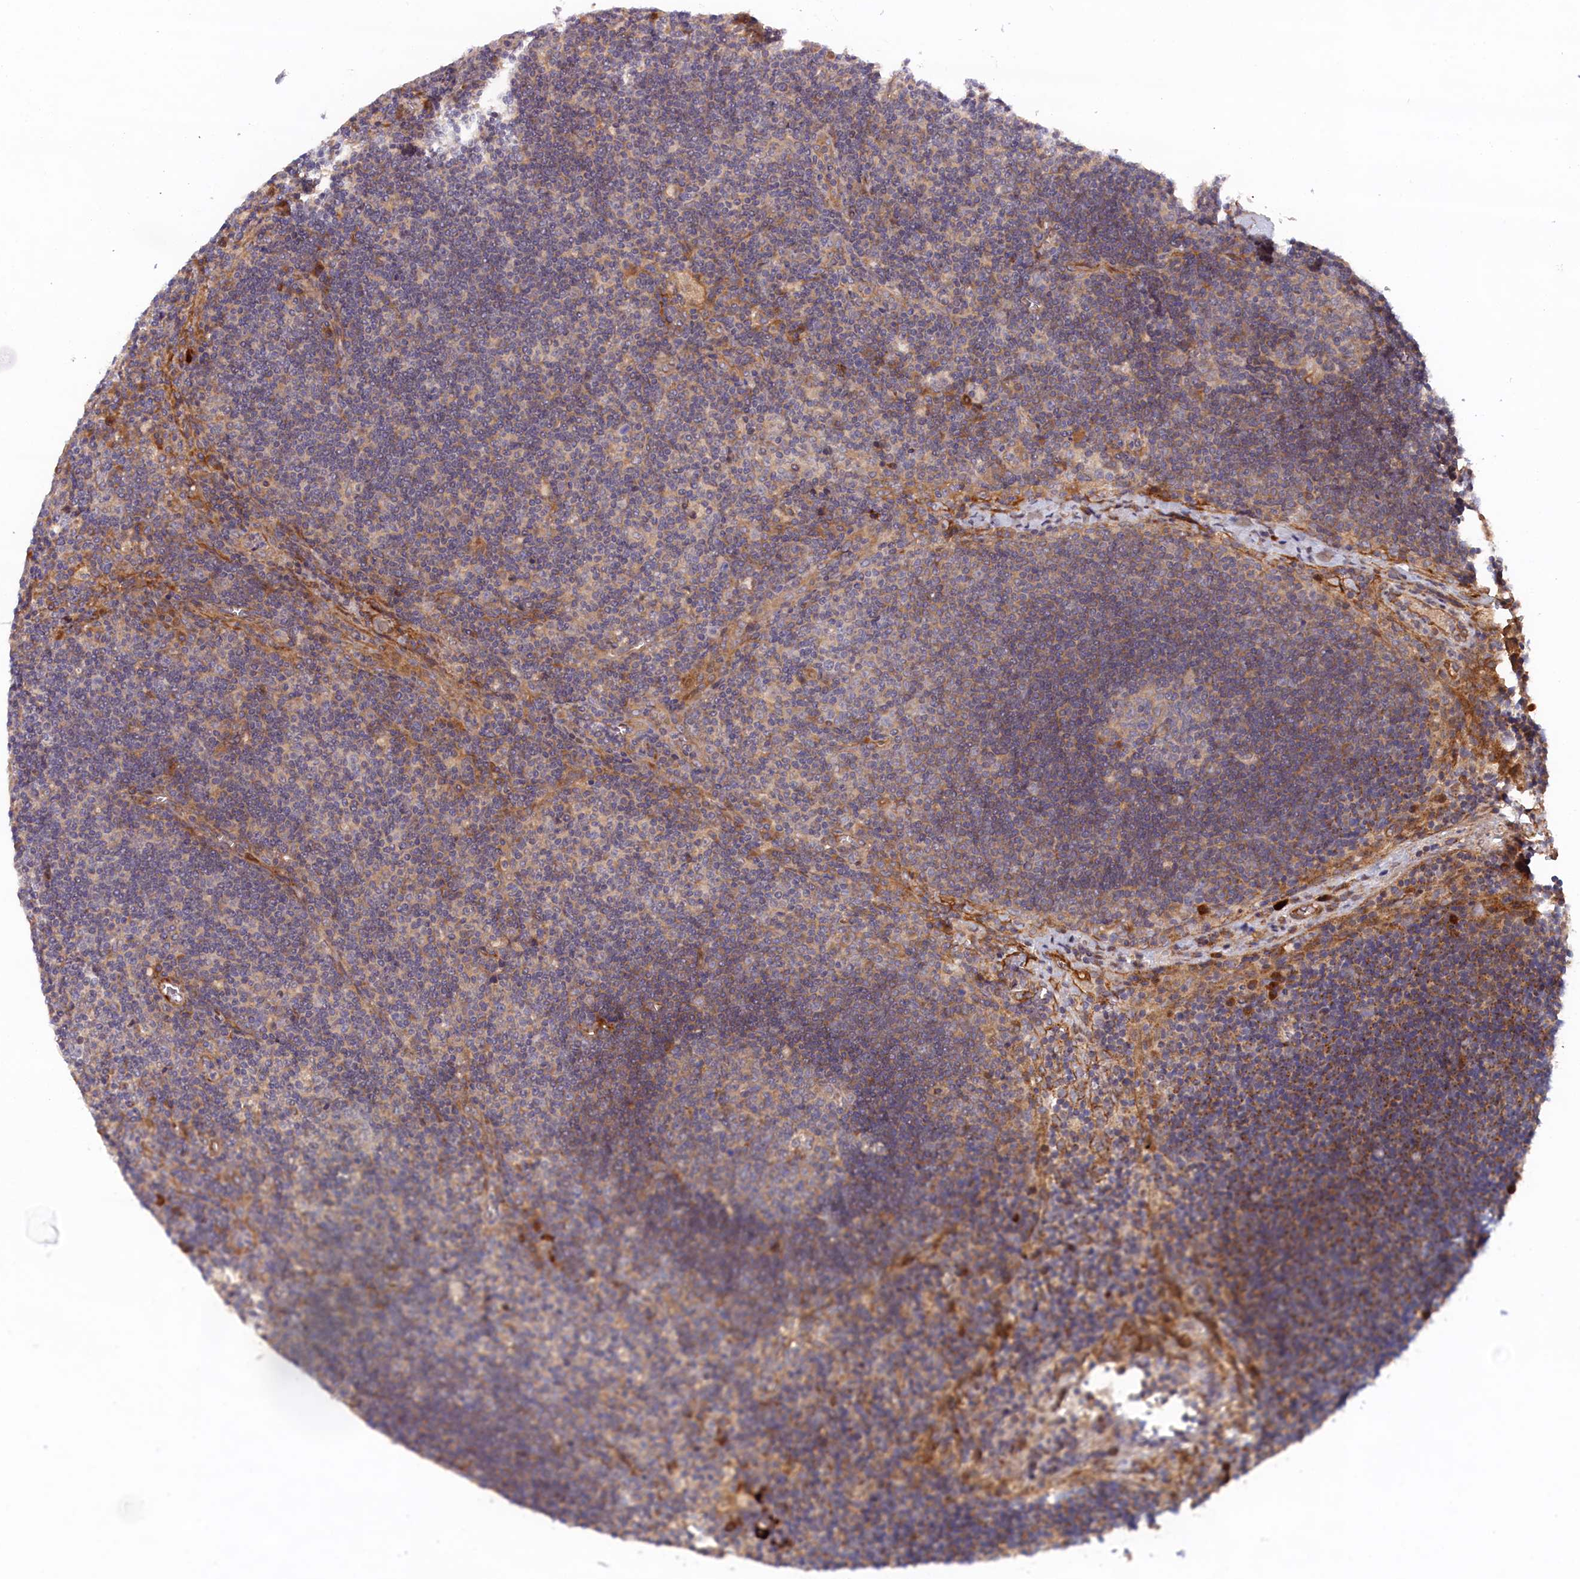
{"staining": {"intensity": "weak", "quantity": "<25%", "location": "cytoplasmic/membranous"}, "tissue": "lymph node", "cell_type": "Germinal center cells", "image_type": "normal", "snomed": [{"axis": "morphology", "description": "Normal tissue, NOS"}, {"axis": "topography", "description": "Lymph node"}], "caption": "An immunohistochemistry histopathology image of benign lymph node is shown. There is no staining in germinal center cells of lymph node.", "gene": "TMEM196", "patient": {"sex": "male", "age": 58}}